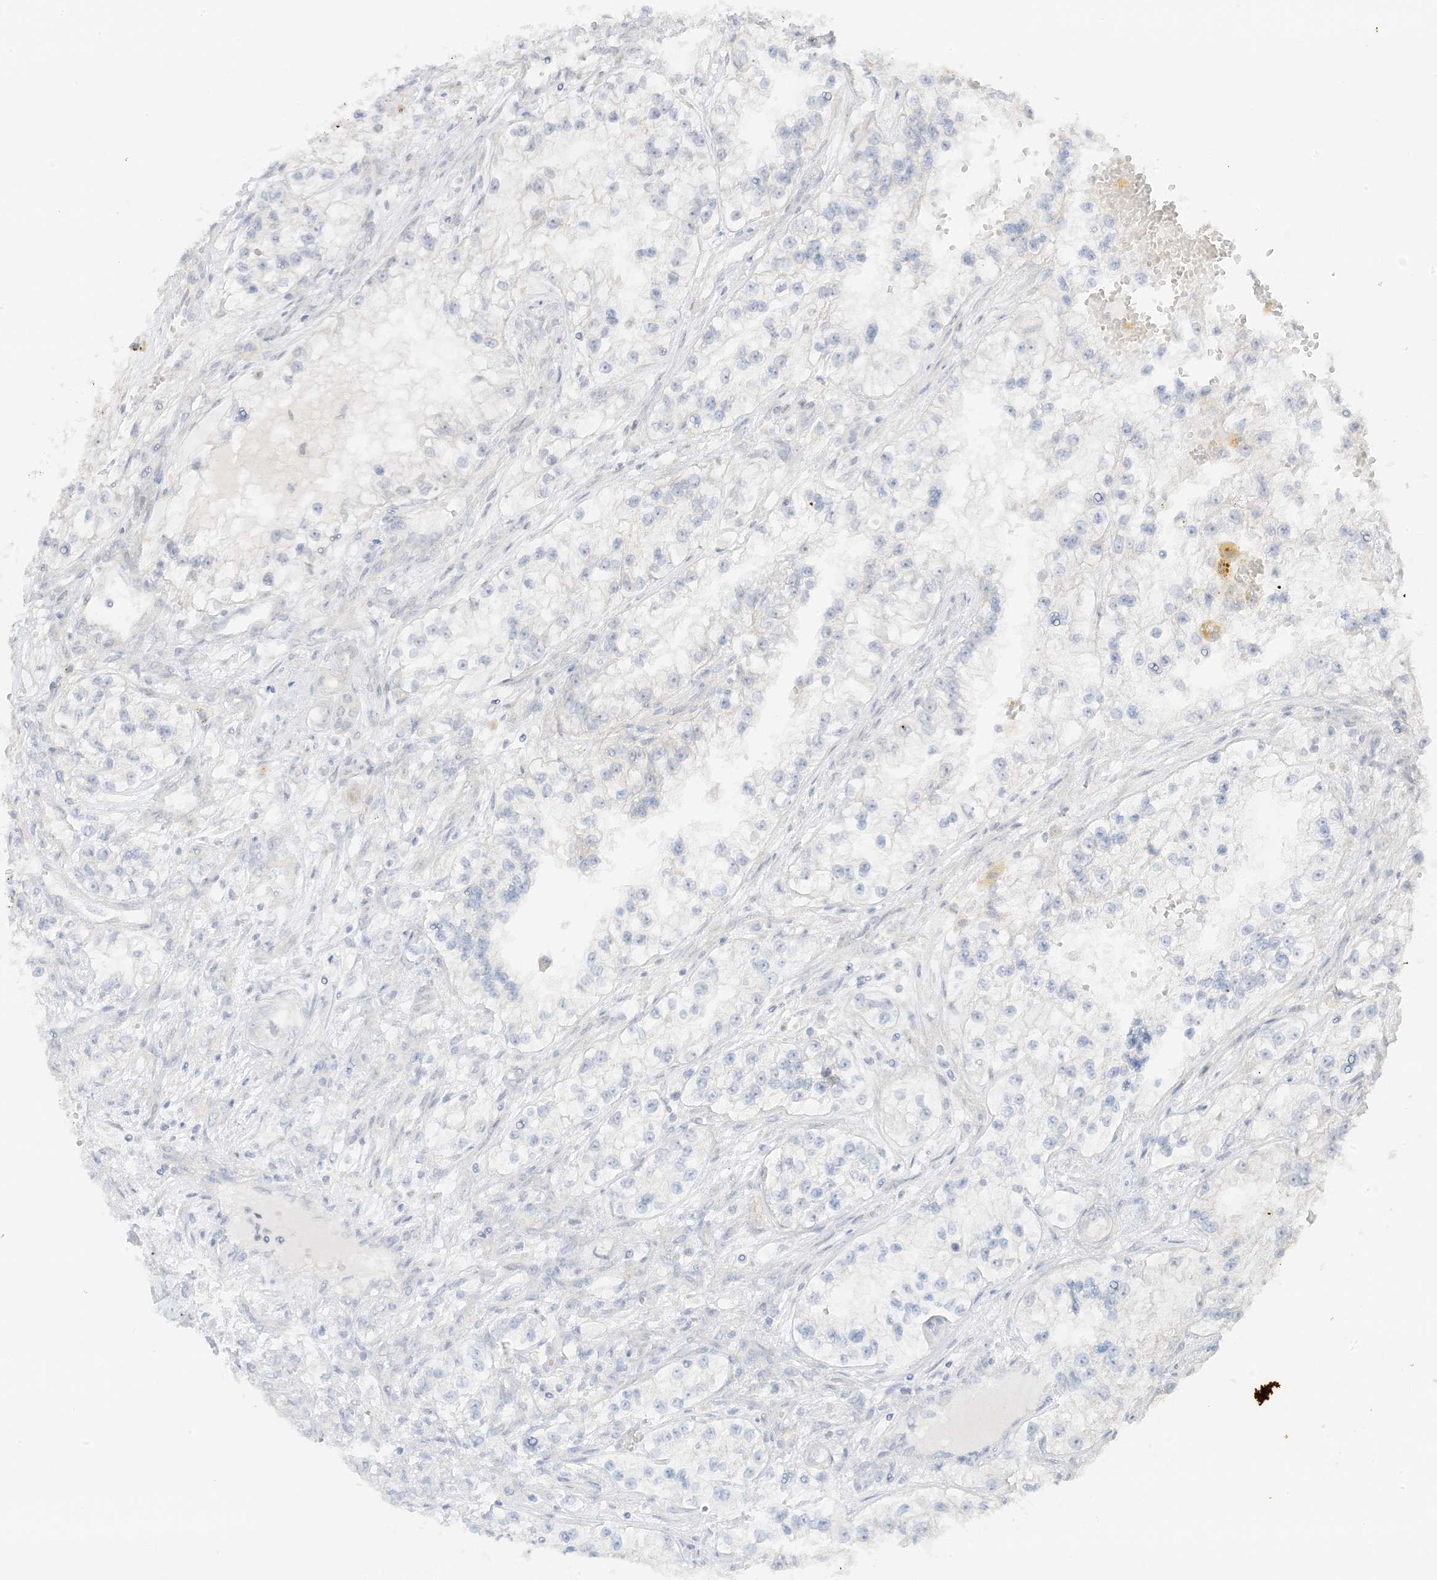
{"staining": {"intensity": "negative", "quantity": "none", "location": "none"}, "tissue": "renal cancer", "cell_type": "Tumor cells", "image_type": "cancer", "snomed": [{"axis": "morphology", "description": "Adenocarcinoma, NOS"}, {"axis": "topography", "description": "Kidney"}], "caption": "This histopathology image is of adenocarcinoma (renal) stained with IHC to label a protein in brown with the nuclei are counter-stained blue. There is no positivity in tumor cells. The staining is performed using DAB (3,3'-diaminobenzidine) brown chromogen with nuclei counter-stained in using hematoxylin.", "gene": "ETAA1", "patient": {"sex": "female", "age": 57}}